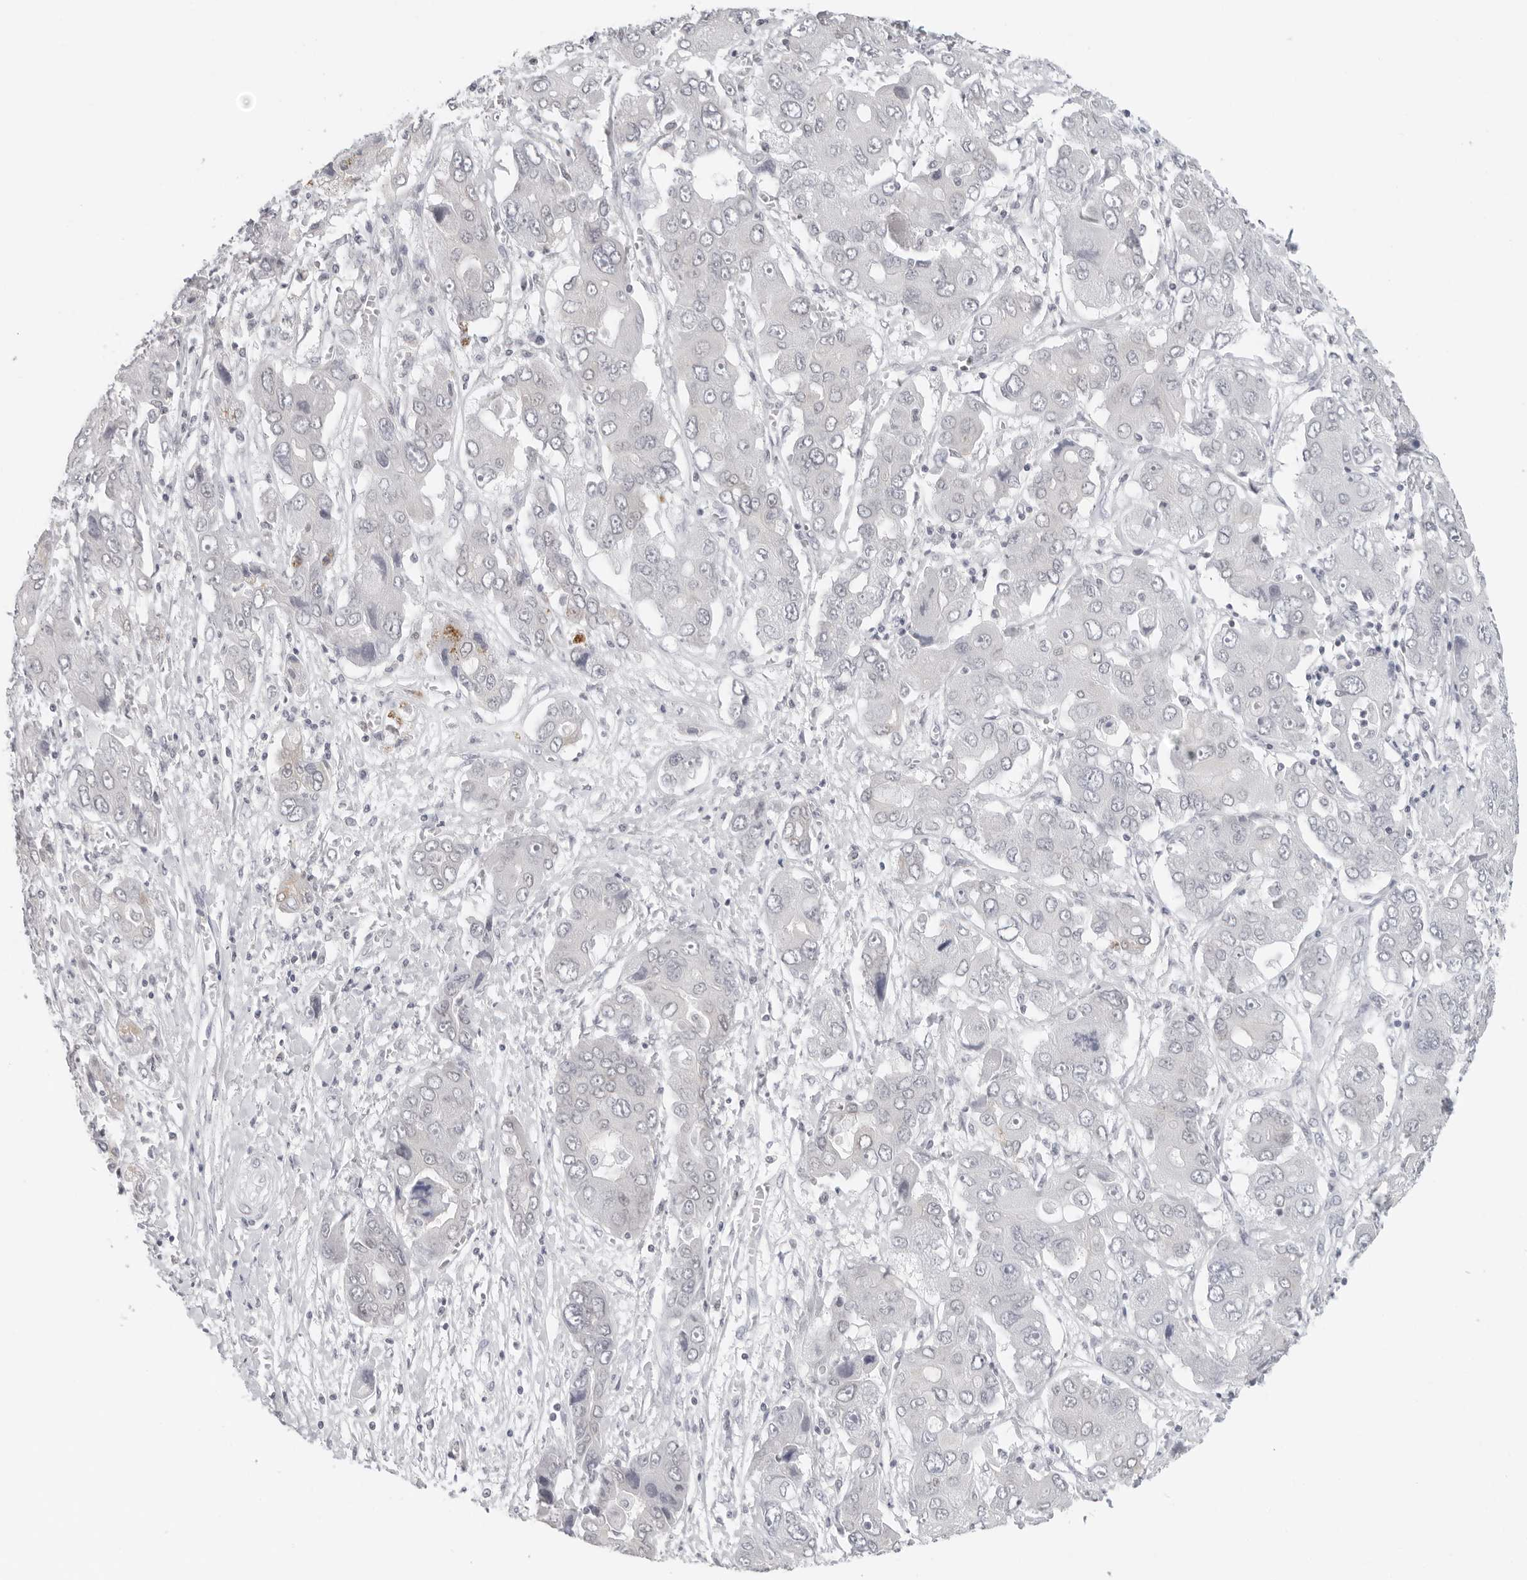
{"staining": {"intensity": "negative", "quantity": "none", "location": "none"}, "tissue": "liver cancer", "cell_type": "Tumor cells", "image_type": "cancer", "snomed": [{"axis": "morphology", "description": "Cholangiocarcinoma"}, {"axis": "topography", "description": "Liver"}], "caption": "A high-resolution histopathology image shows immunohistochemistry (IHC) staining of liver cancer, which reveals no significant expression in tumor cells.", "gene": "FLG2", "patient": {"sex": "male", "age": 67}}